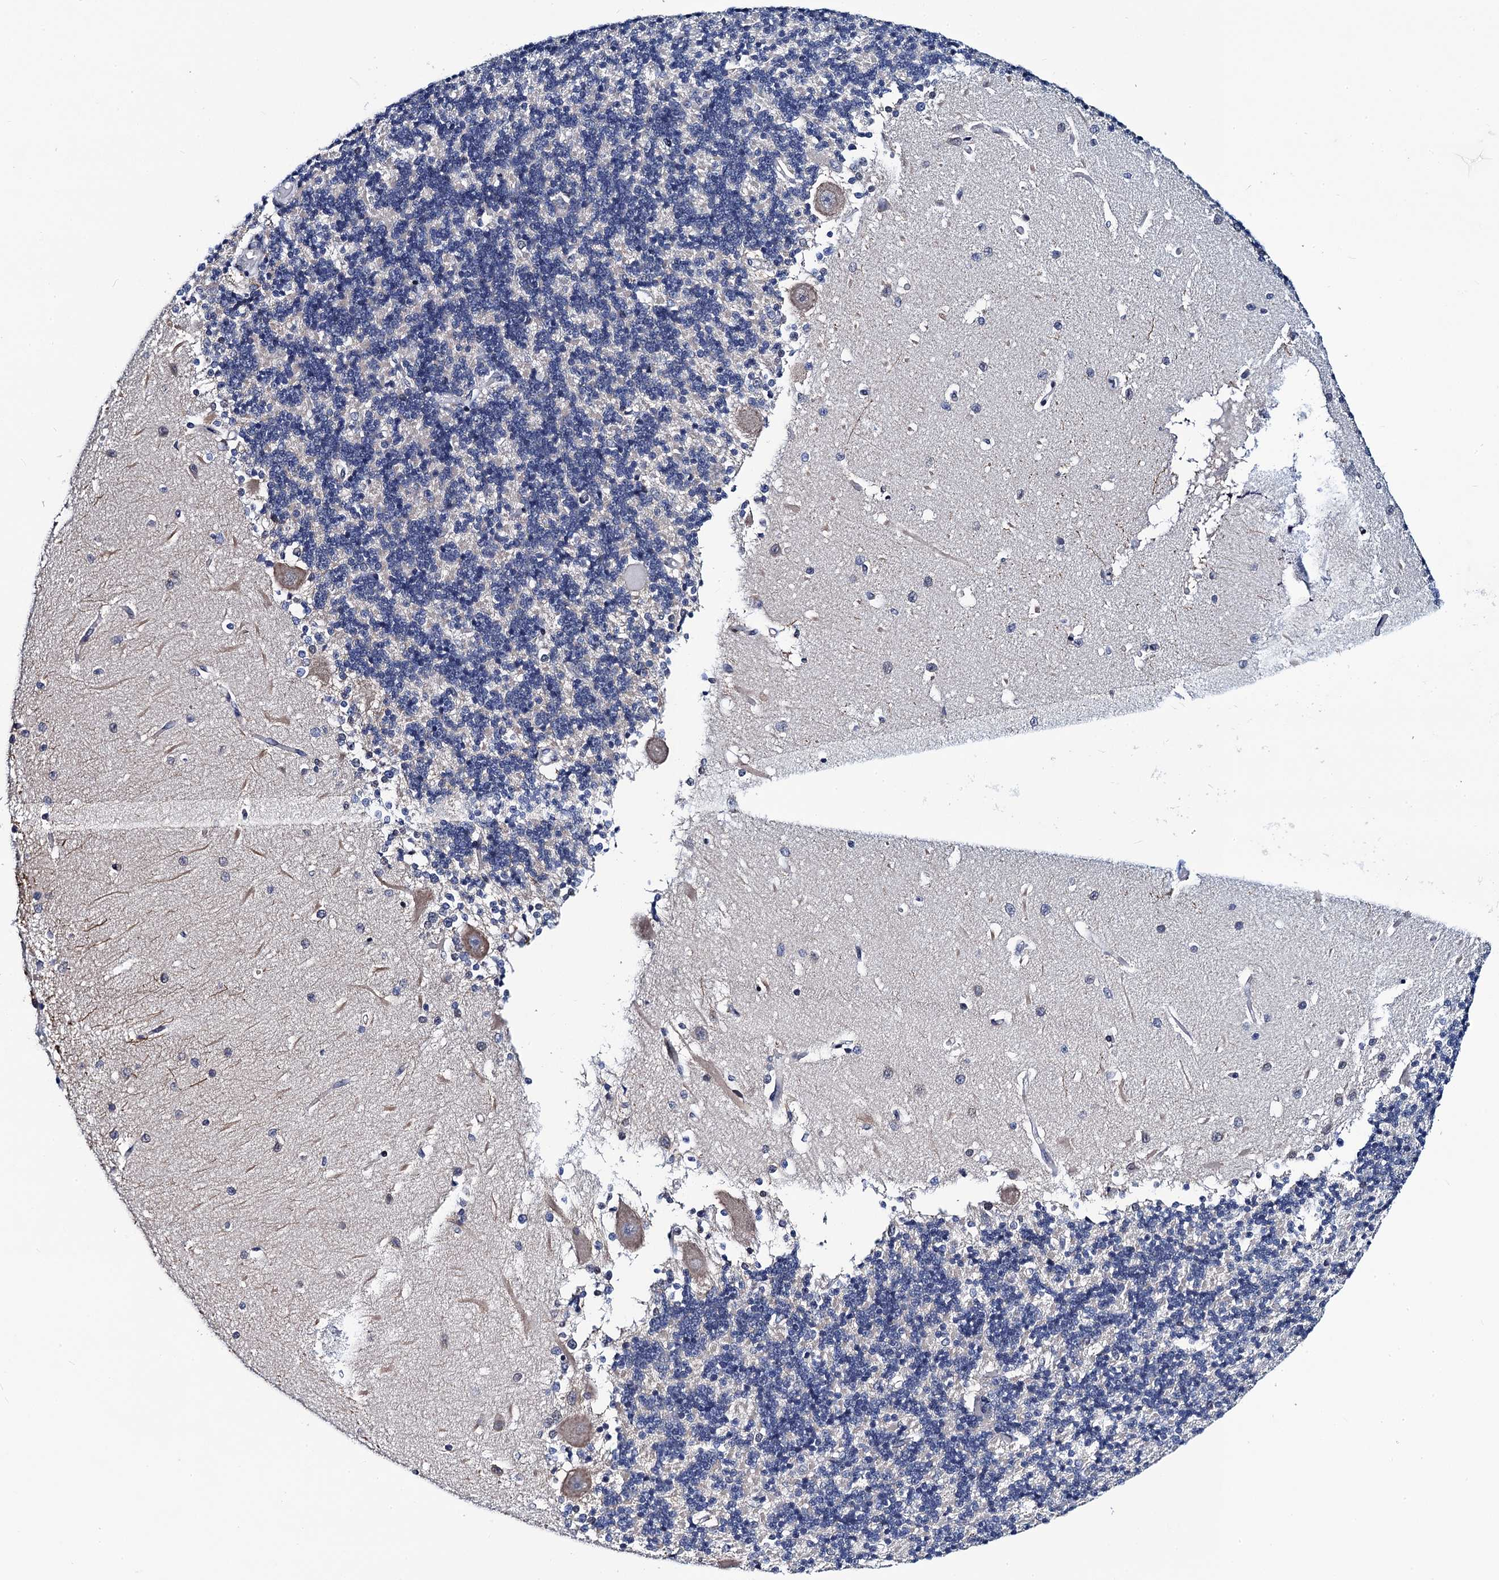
{"staining": {"intensity": "negative", "quantity": "none", "location": "none"}, "tissue": "cerebellum", "cell_type": "Cells in granular layer", "image_type": "normal", "snomed": [{"axis": "morphology", "description": "Normal tissue, NOS"}, {"axis": "topography", "description": "Cerebellum"}], "caption": "A high-resolution image shows immunohistochemistry staining of normal cerebellum, which demonstrates no significant positivity in cells in granular layer. Nuclei are stained in blue.", "gene": "C16orf87", "patient": {"sex": "male", "age": 37}}